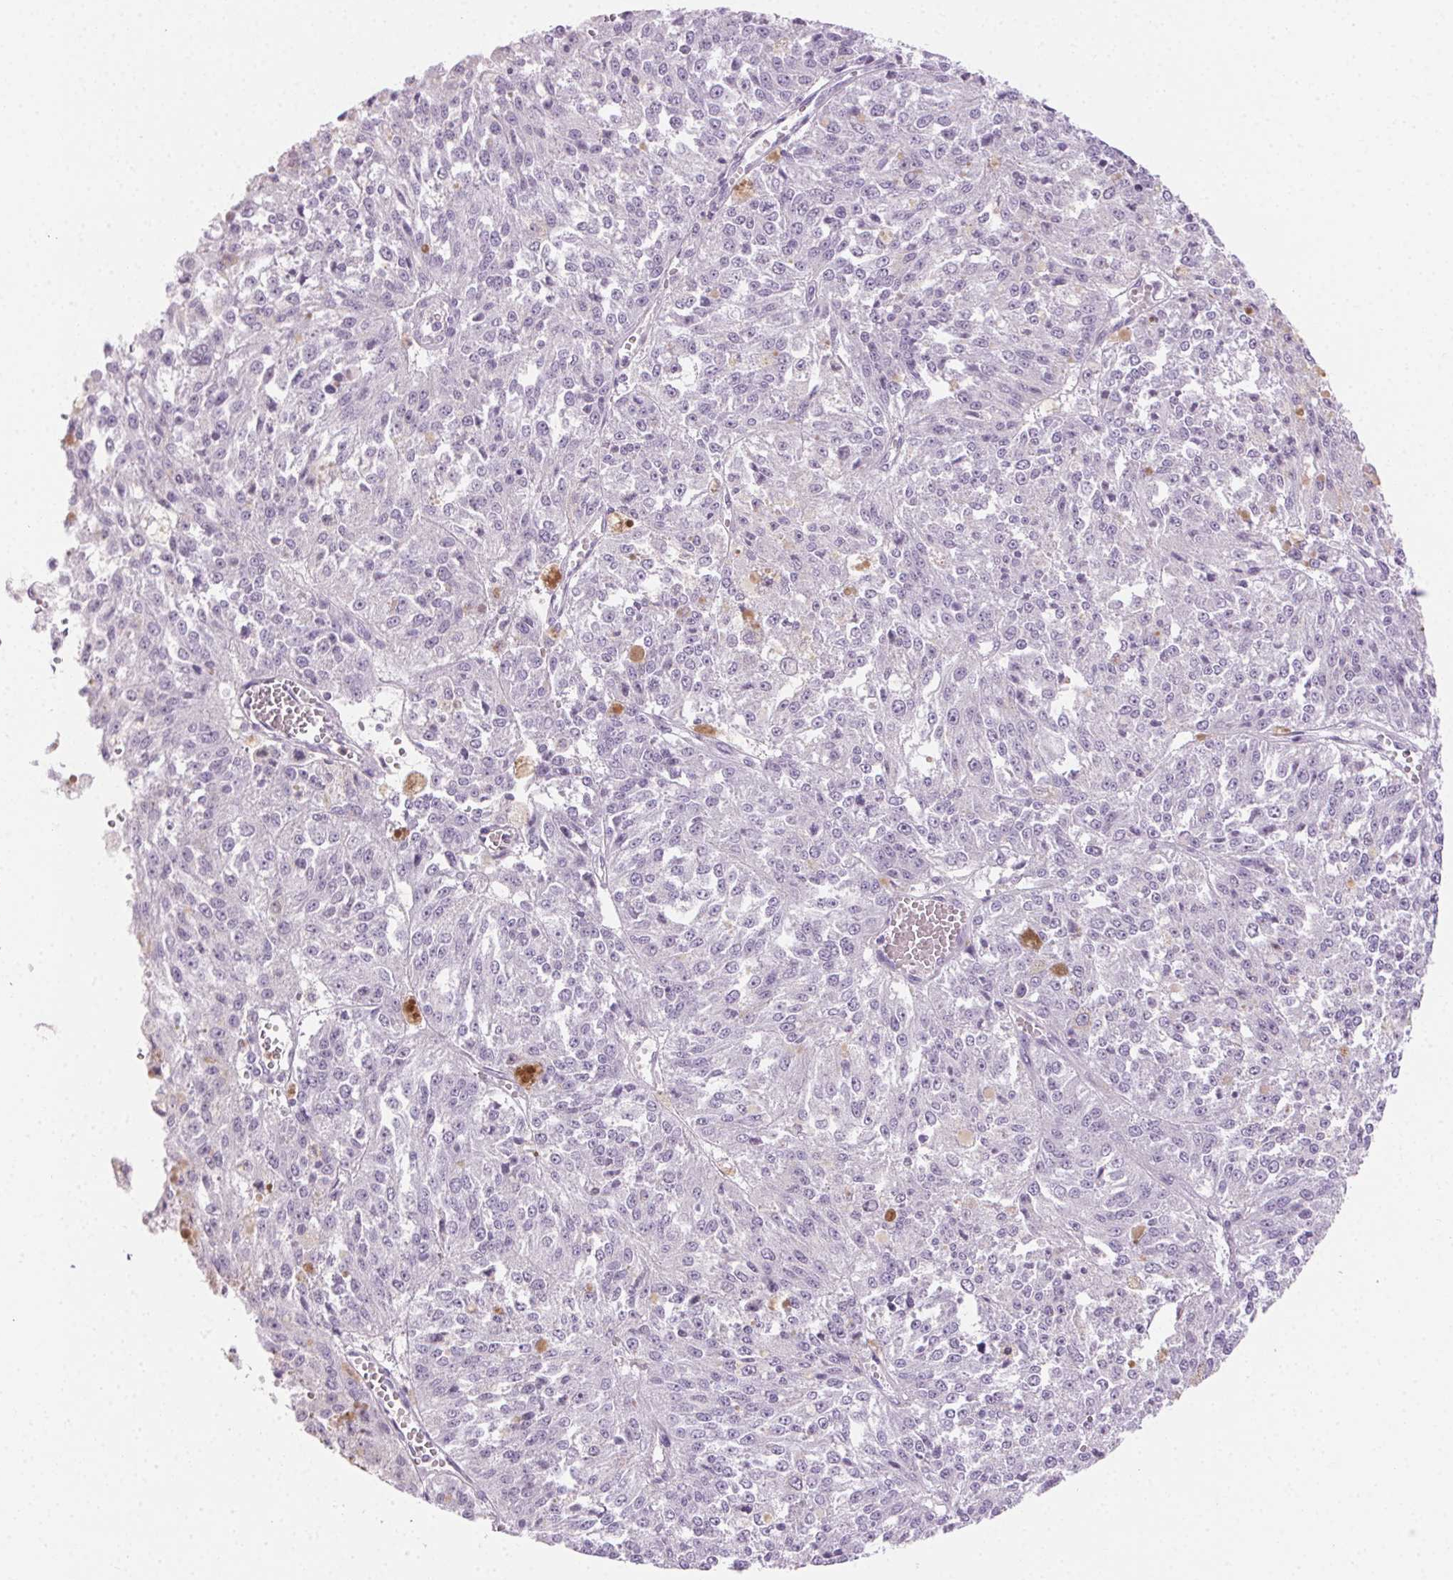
{"staining": {"intensity": "negative", "quantity": "none", "location": "none"}, "tissue": "melanoma", "cell_type": "Tumor cells", "image_type": "cancer", "snomed": [{"axis": "morphology", "description": "Malignant melanoma, Metastatic site"}, {"axis": "topography", "description": "Lymph node"}], "caption": "There is no significant expression in tumor cells of malignant melanoma (metastatic site). The staining is performed using DAB brown chromogen with nuclei counter-stained in using hematoxylin.", "gene": "TMEM45A", "patient": {"sex": "female", "age": 64}}